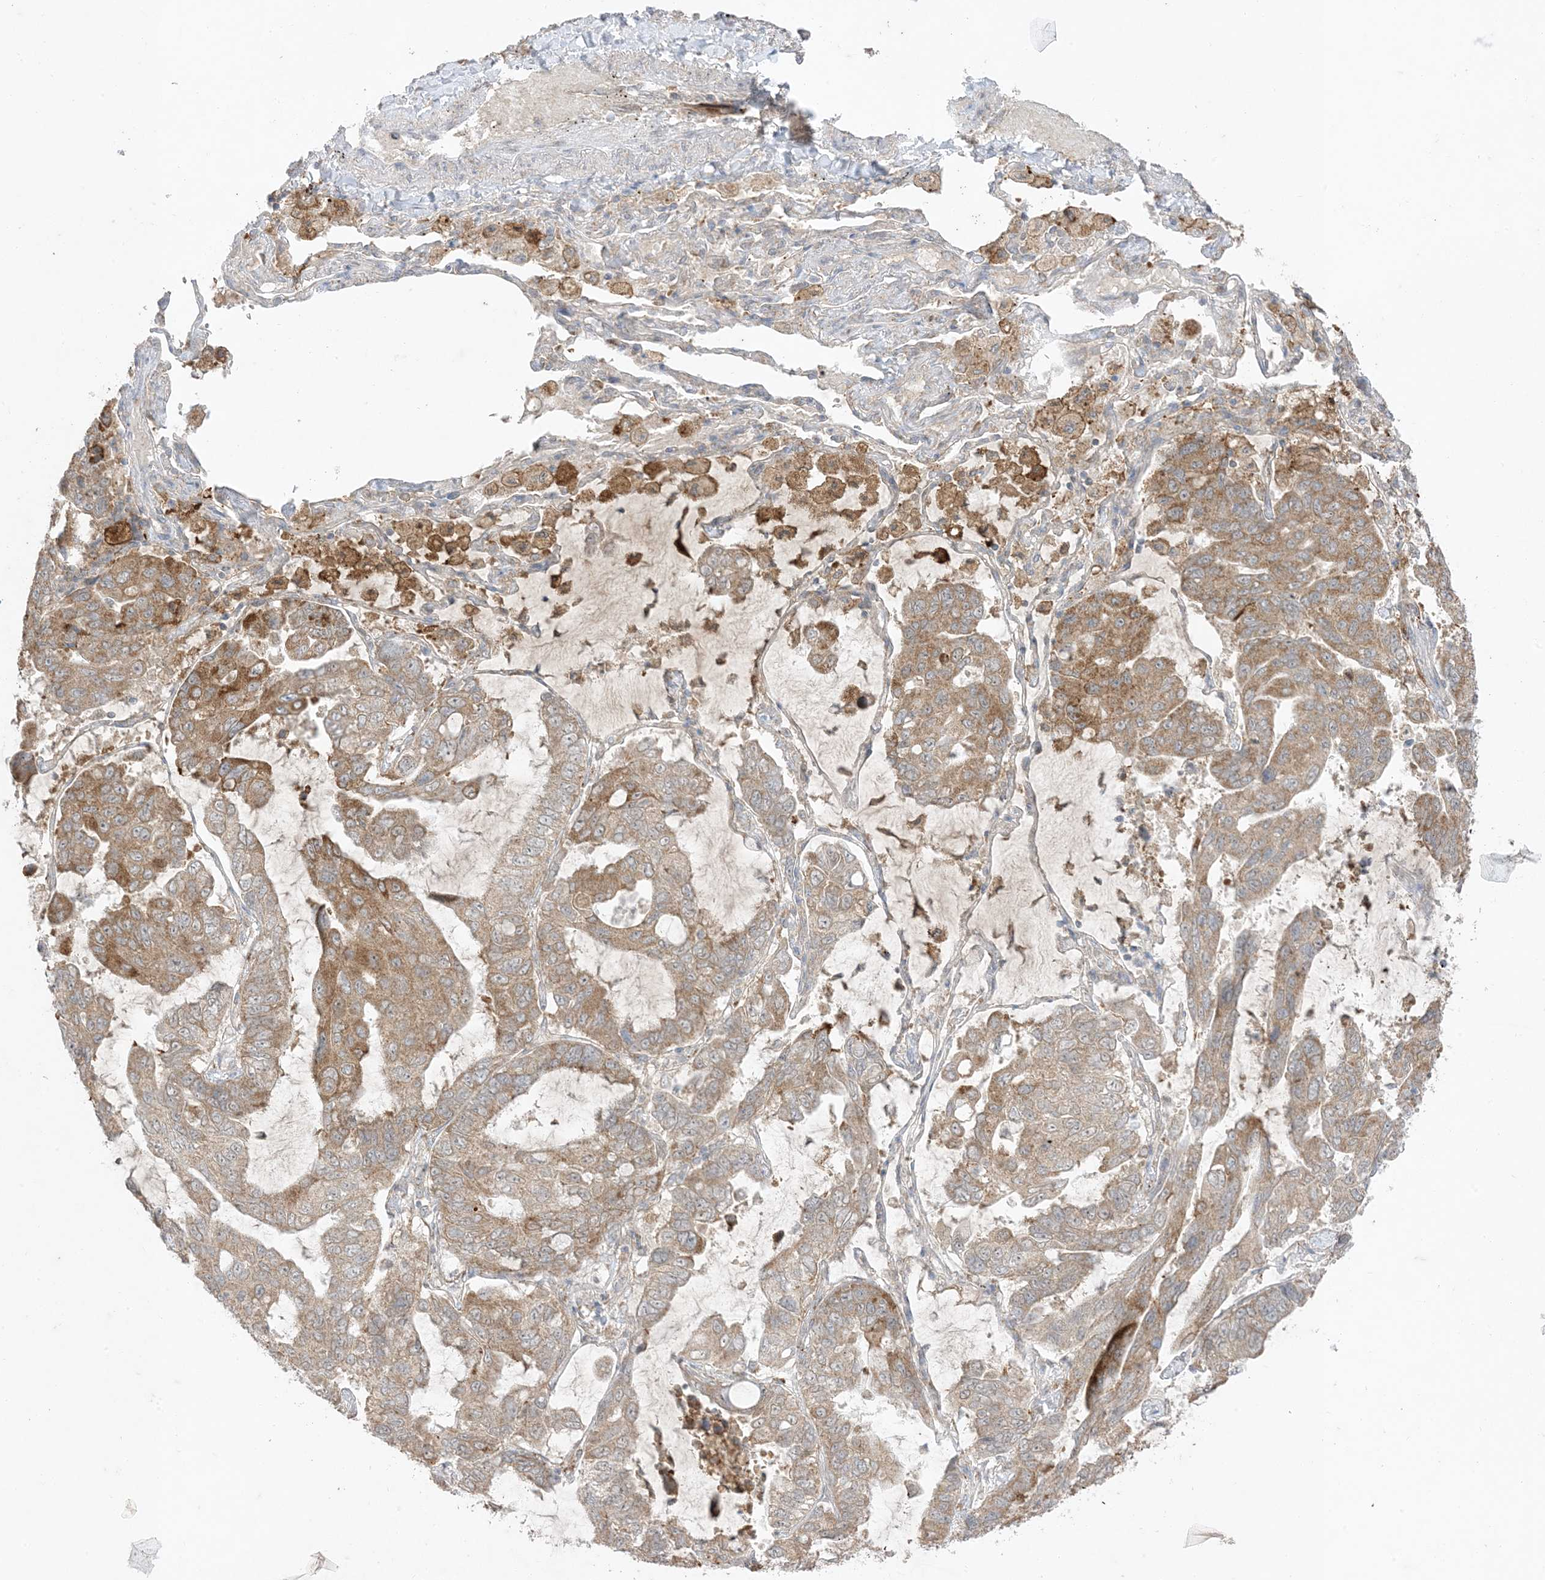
{"staining": {"intensity": "moderate", "quantity": ">75%", "location": "cytoplasmic/membranous"}, "tissue": "lung cancer", "cell_type": "Tumor cells", "image_type": "cancer", "snomed": [{"axis": "morphology", "description": "Adenocarcinoma, NOS"}, {"axis": "topography", "description": "Lung"}], "caption": "An image of lung cancer (adenocarcinoma) stained for a protein demonstrates moderate cytoplasmic/membranous brown staining in tumor cells.", "gene": "ODC1", "patient": {"sex": "male", "age": 64}}